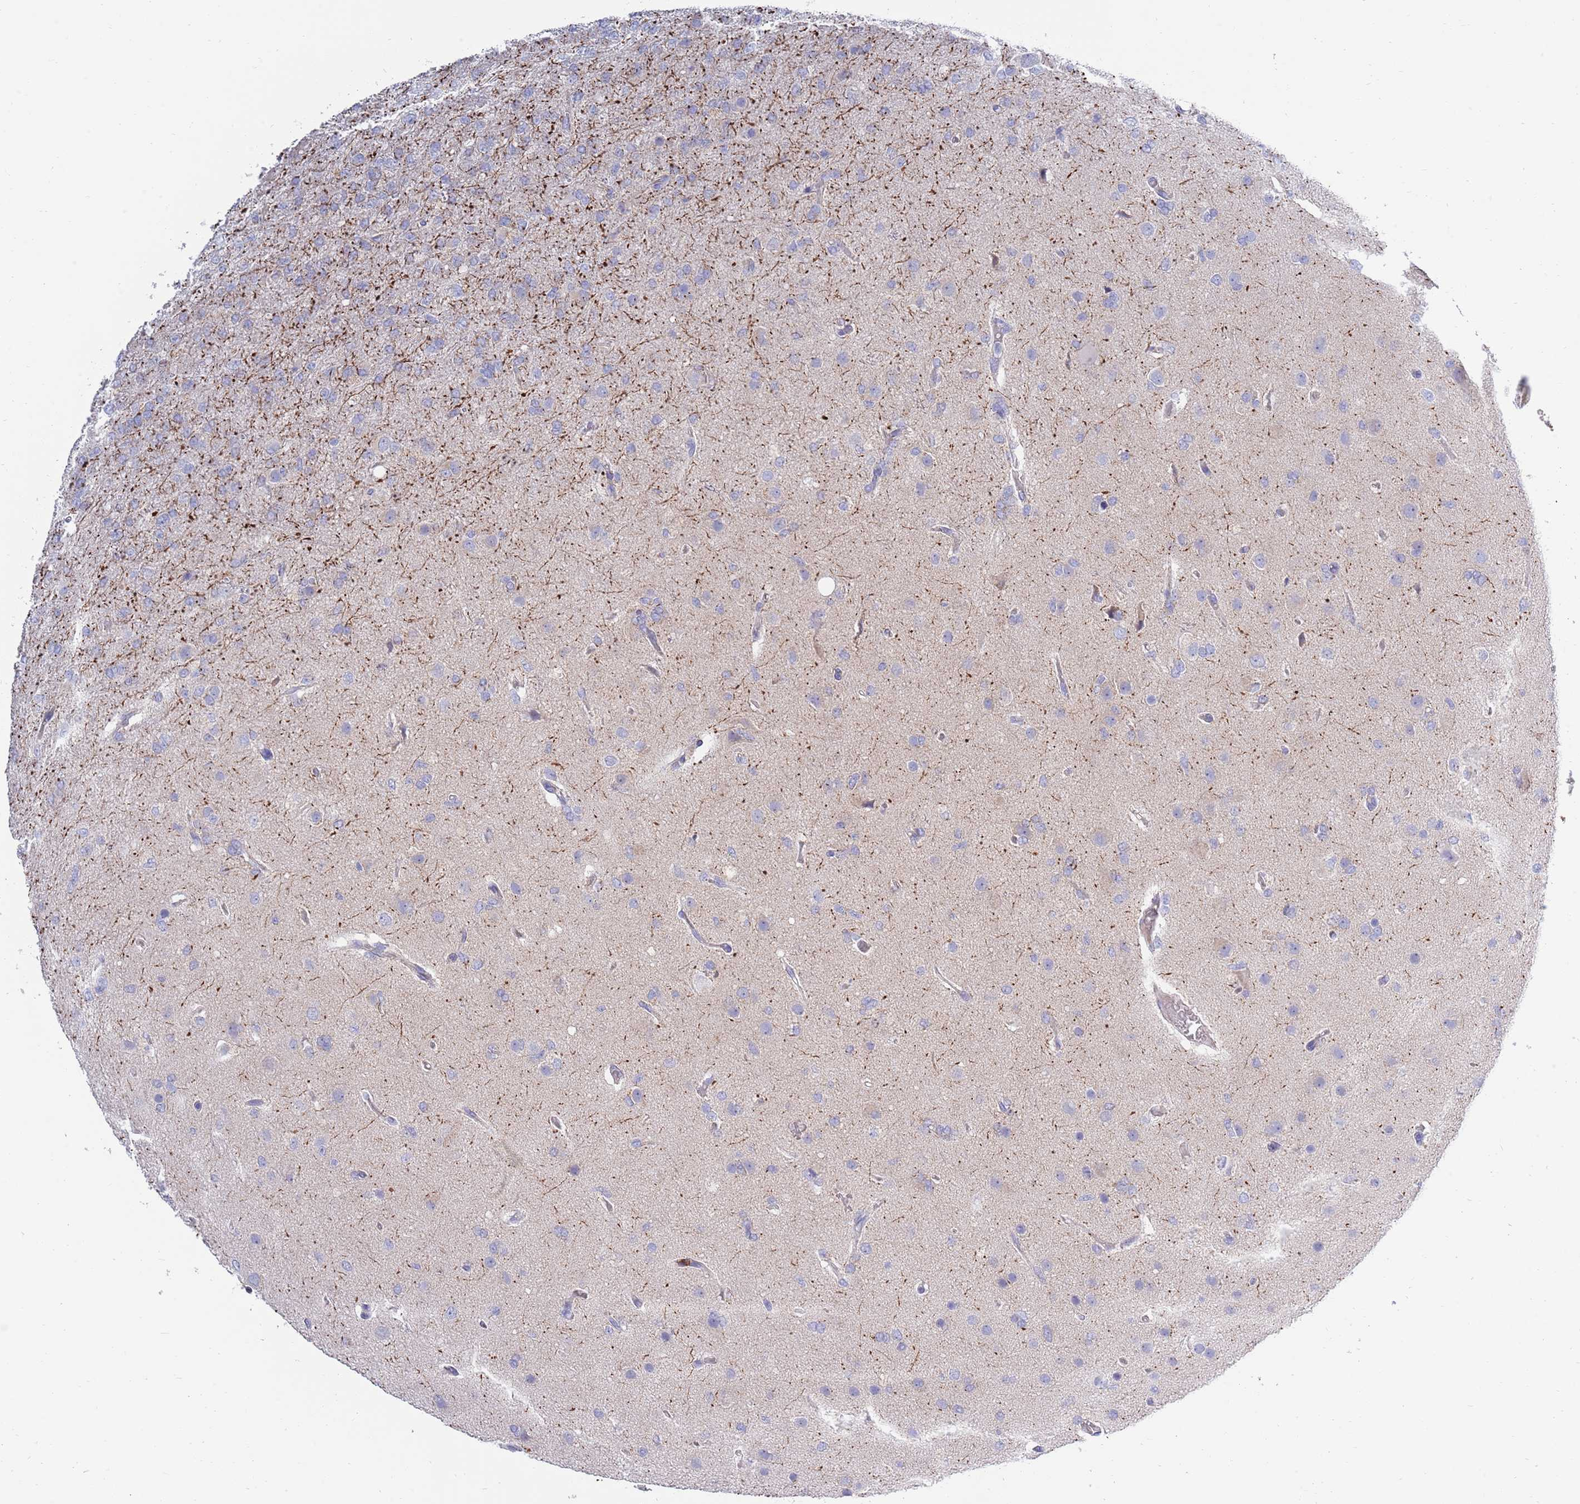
{"staining": {"intensity": "negative", "quantity": "none", "location": "none"}, "tissue": "glioma", "cell_type": "Tumor cells", "image_type": "cancer", "snomed": [{"axis": "morphology", "description": "Glioma, malignant, High grade"}, {"axis": "topography", "description": "Brain"}], "caption": "This is an immunohistochemistry (IHC) micrograph of malignant glioma (high-grade). There is no staining in tumor cells.", "gene": "EMC8", "patient": {"sex": "female", "age": 74}}